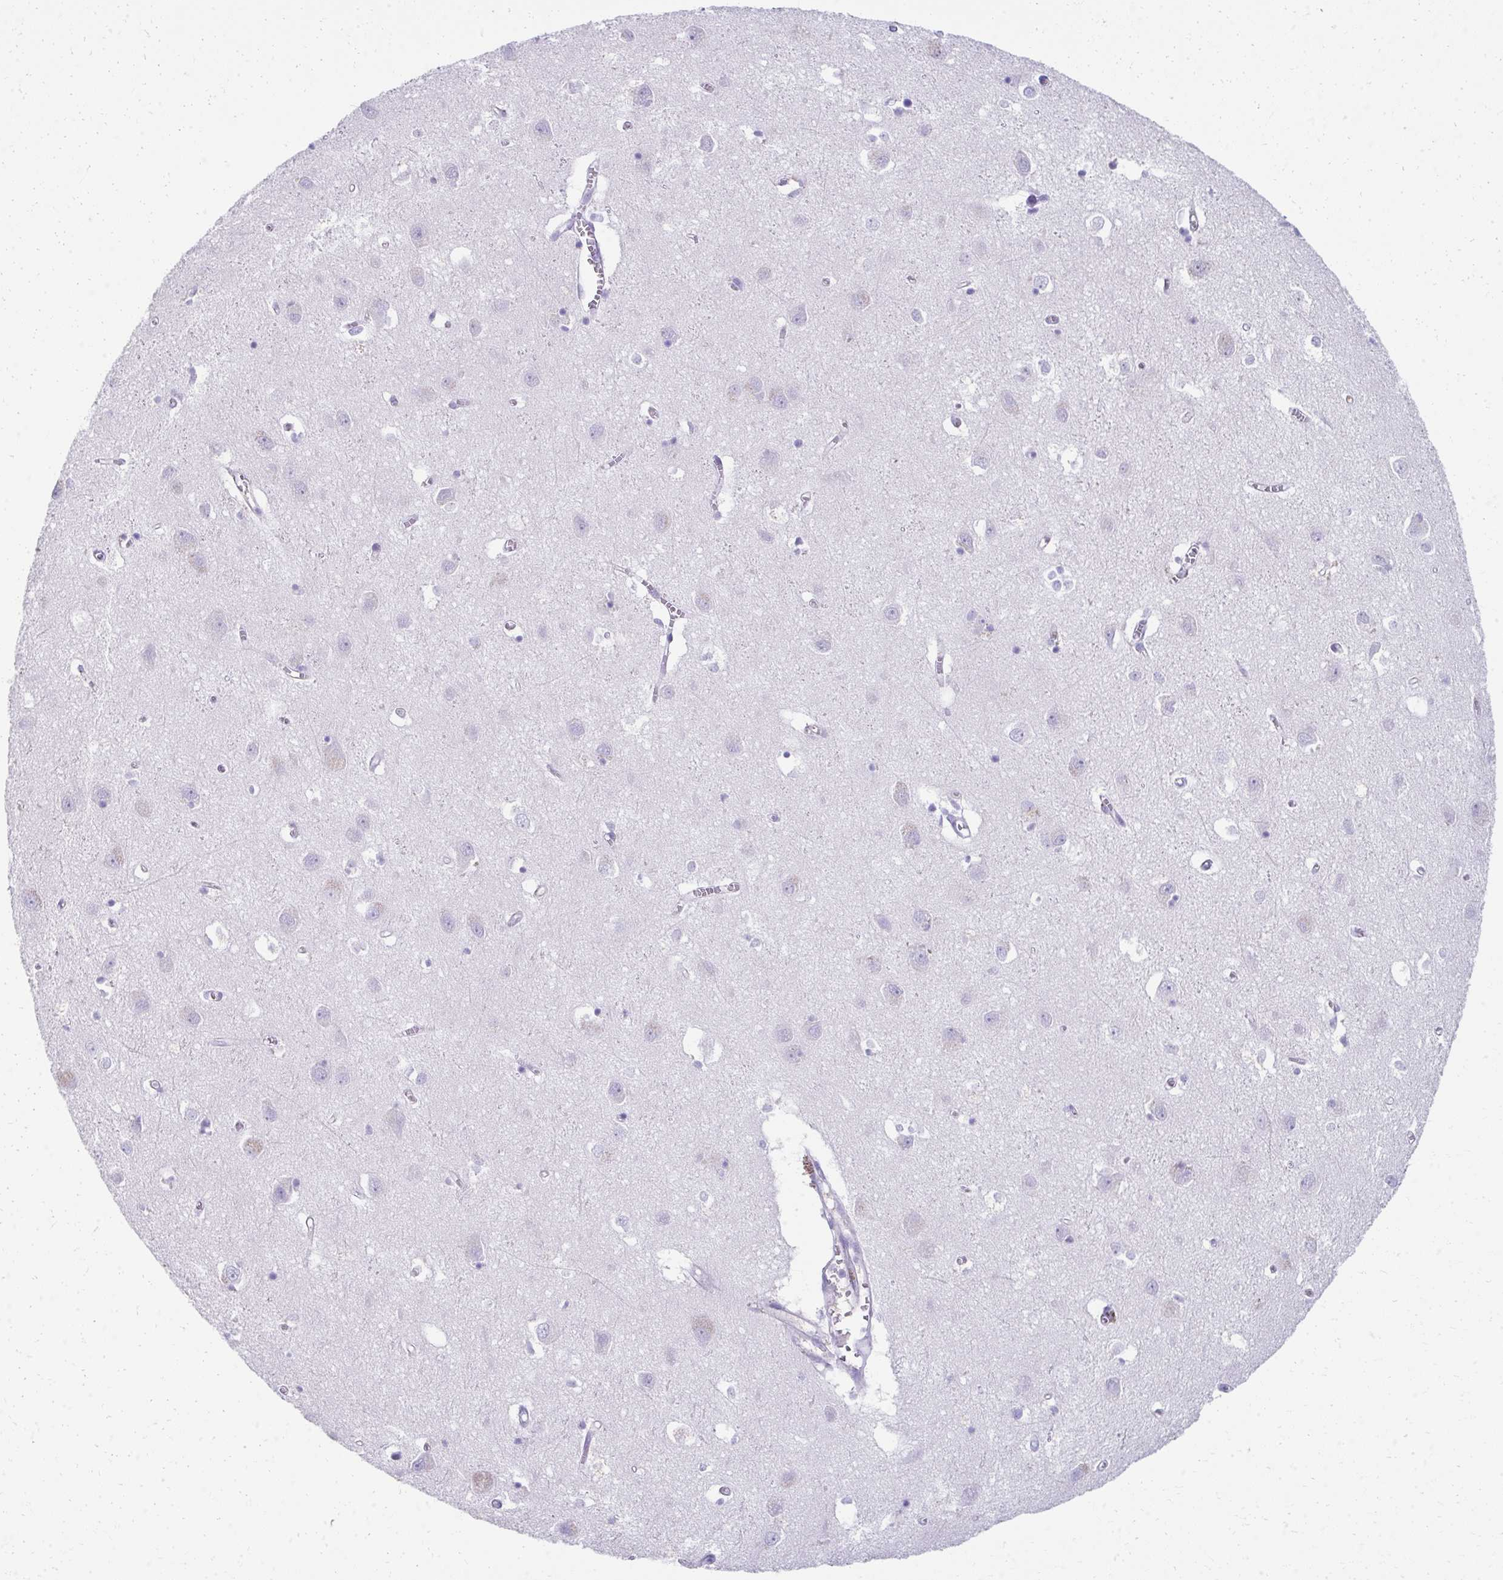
{"staining": {"intensity": "negative", "quantity": "none", "location": "none"}, "tissue": "cerebral cortex", "cell_type": "Endothelial cells", "image_type": "normal", "snomed": [{"axis": "morphology", "description": "Normal tissue, NOS"}, {"axis": "topography", "description": "Cerebral cortex"}], "caption": "IHC image of unremarkable cerebral cortex: human cerebral cortex stained with DAB (3,3'-diaminobenzidine) exhibits no significant protein staining in endothelial cells.", "gene": "SEC14L3", "patient": {"sex": "male", "age": 70}}